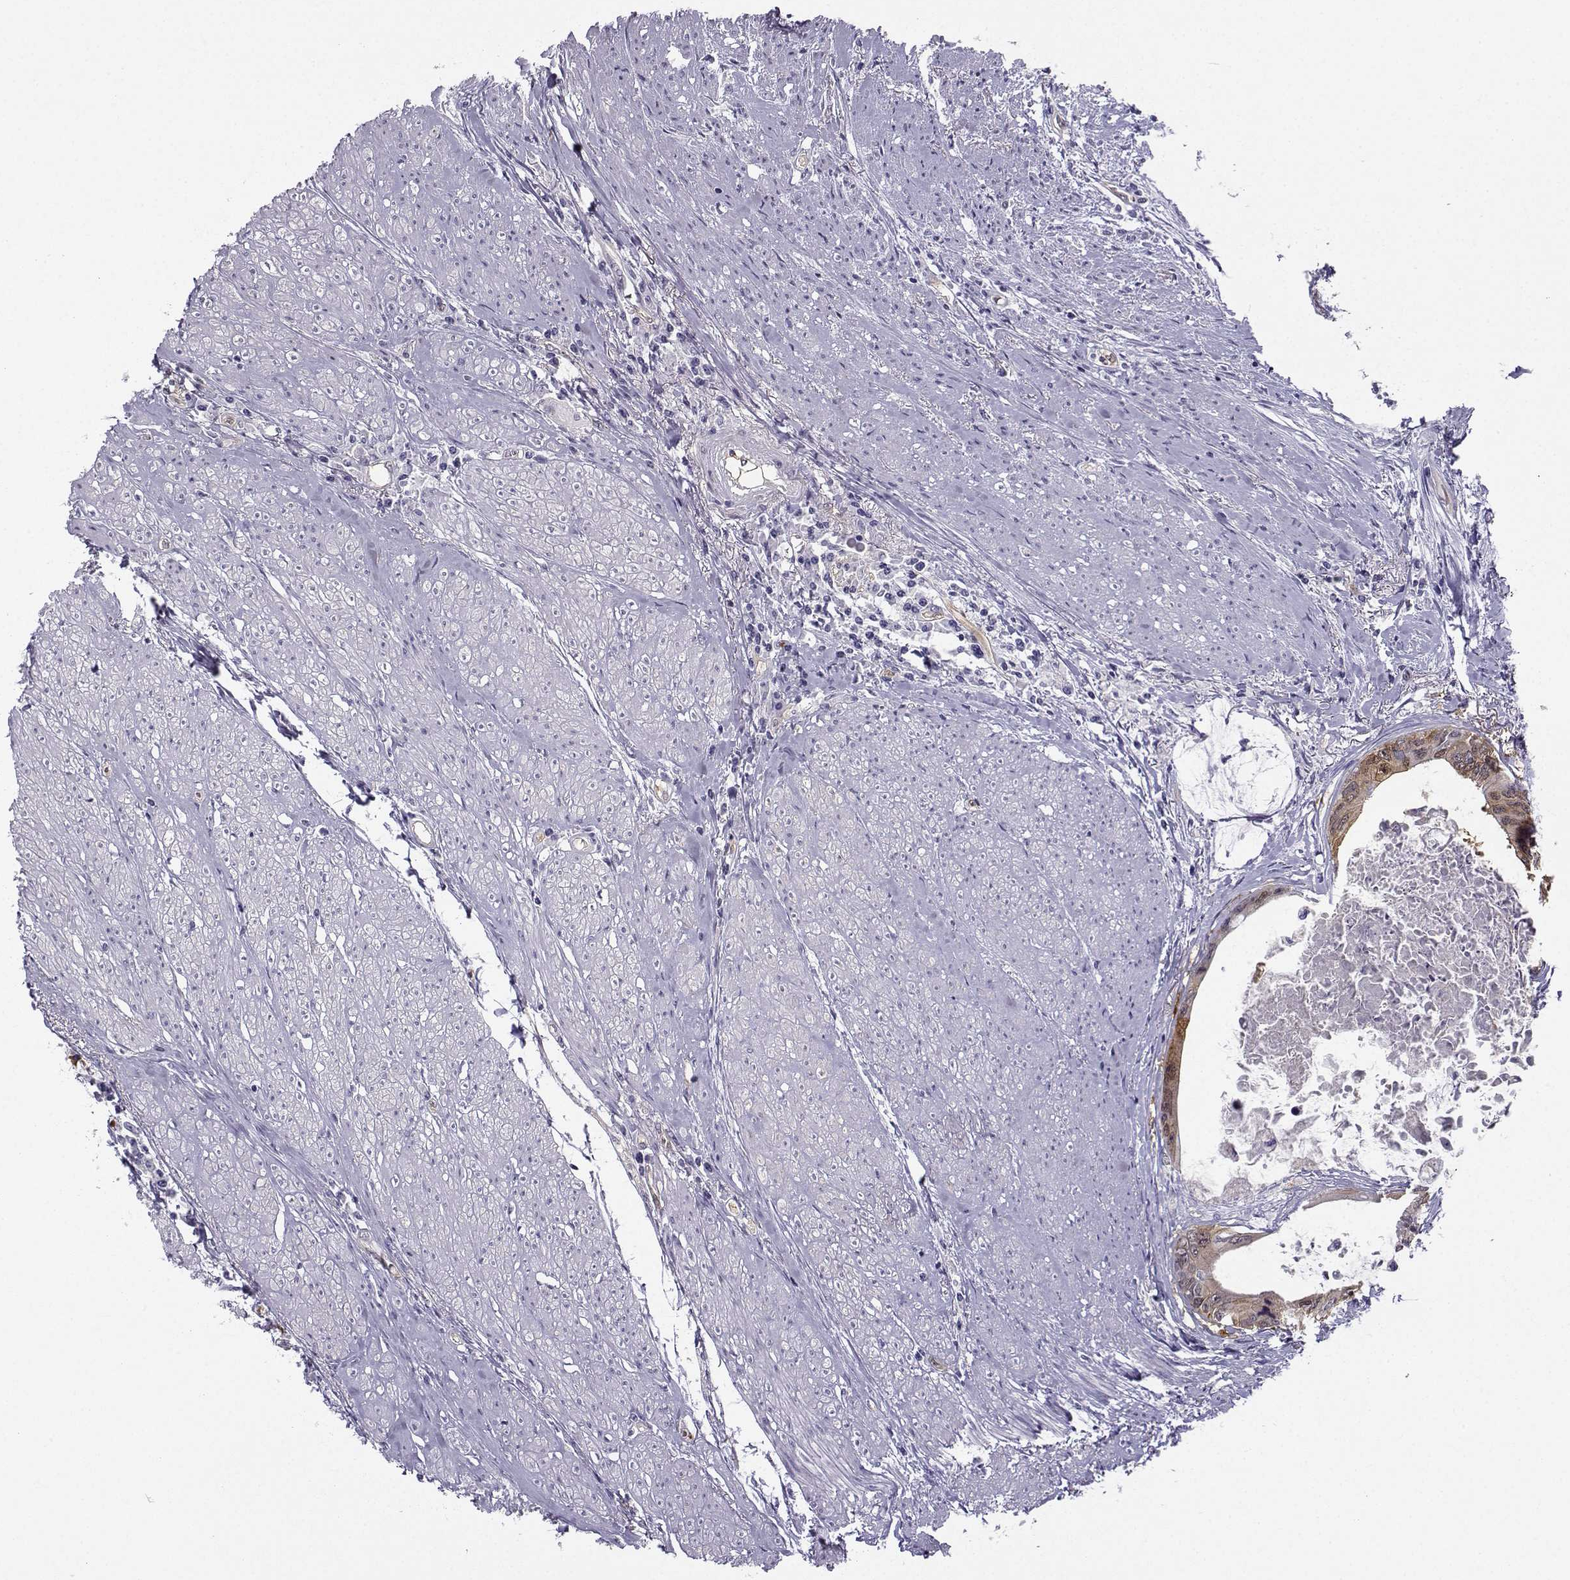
{"staining": {"intensity": "strong", "quantity": "<25%", "location": "cytoplasmic/membranous"}, "tissue": "colorectal cancer", "cell_type": "Tumor cells", "image_type": "cancer", "snomed": [{"axis": "morphology", "description": "Adenocarcinoma, NOS"}, {"axis": "topography", "description": "Rectum"}], "caption": "Protein staining exhibits strong cytoplasmic/membranous staining in approximately <25% of tumor cells in colorectal cancer (adenocarcinoma).", "gene": "NQO1", "patient": {"sex": "male", "age": 59}}